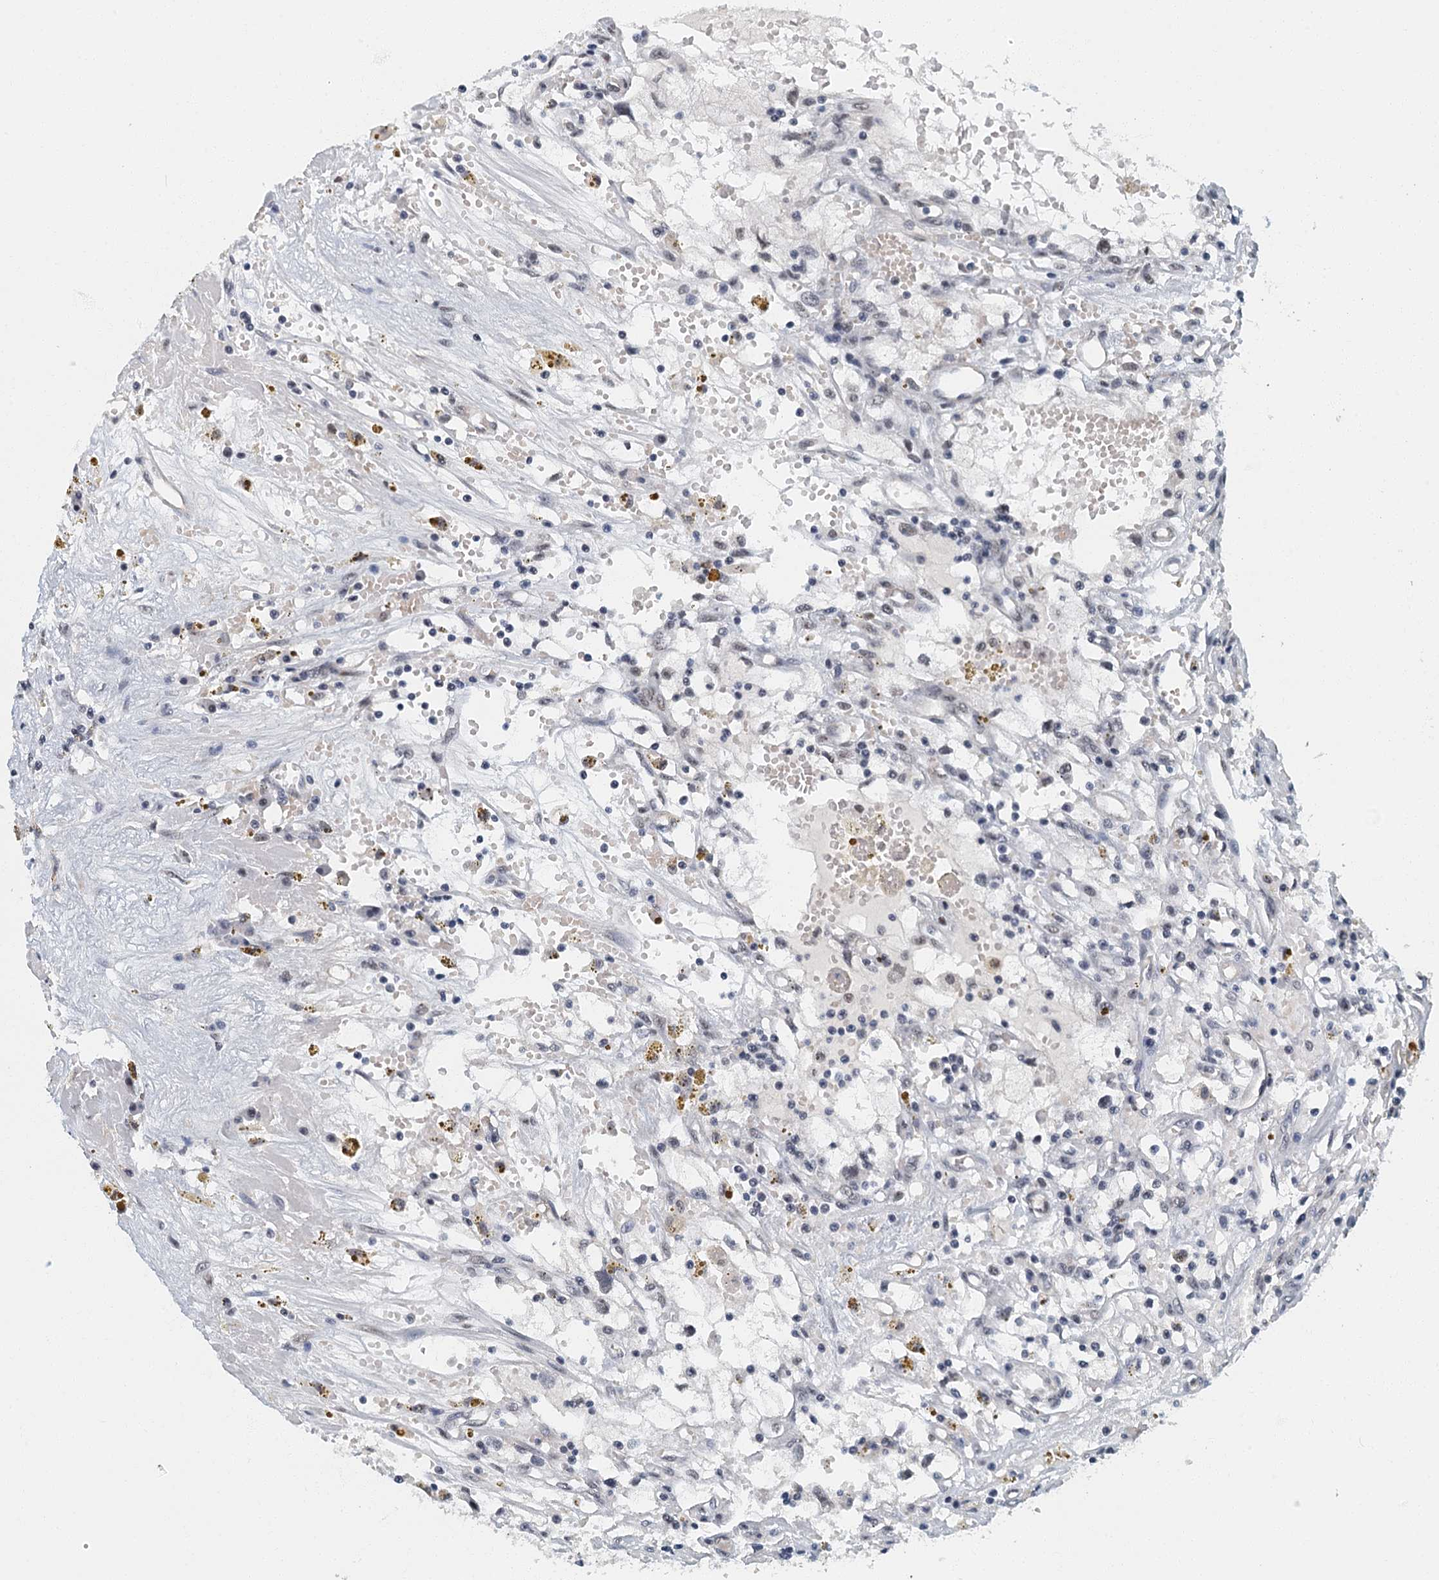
{"staining": {"intensity": "negative", "quantity": "none", "location": "none"}, "tissue": "renal cancer", "cell_type": "Tumor cells", "image_type": "cancer", "snomed": [{"axis": "morphology", "description": "Adenocarcinoma, NOS"}, {"axis": "topography", "description": "Kidney"}], "caption": "This is an immunohistochemistry (IHC) image of renal cancer. There is no staining in tumor cells.", "gene": "GADL1", "patient": {"sex": "male", "age": 56}}